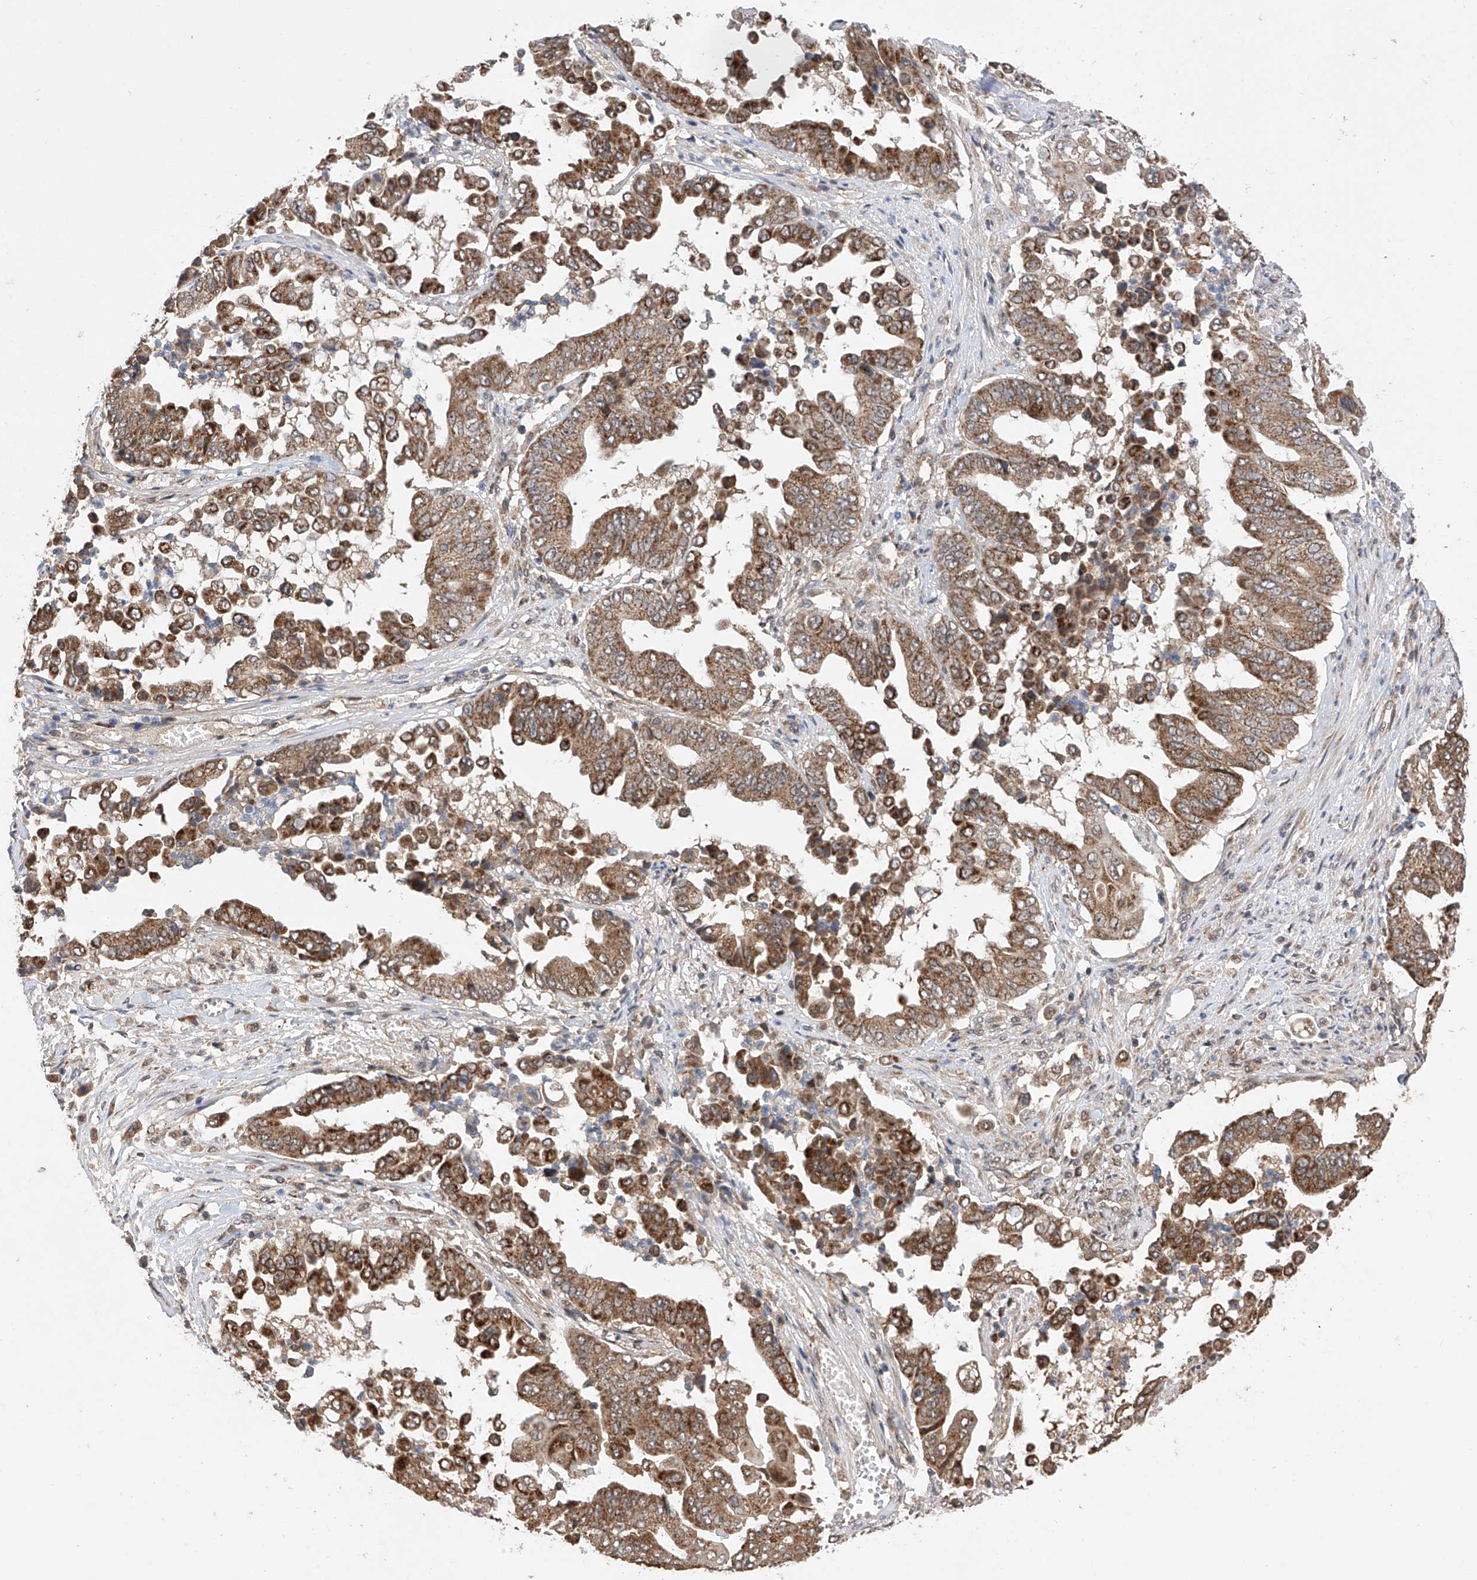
{"staining": {"intensity": "moderate", "quantity": ">75%", "location": "cytoplasmic/membranous"}, "tissue": "pancreatic cancer", "cell_type": "Tumor cells", "image_type": "cancer", "snomed": [{"axis": "morphology", "description": "Adenocarcinoma, NOS"}, {"axis": "topography", "description": "Pancreas"}], "caption": "IHC micrograph of human pancreatic adenocarcinoma stained for a protein (brown), which demonstrates medium levels of moderate cytoplasmic/membranous positivity in approximately >75% of tumor cells.", "gene": "SDHAF4", "patient": {"sex": "female", "age": 77}}